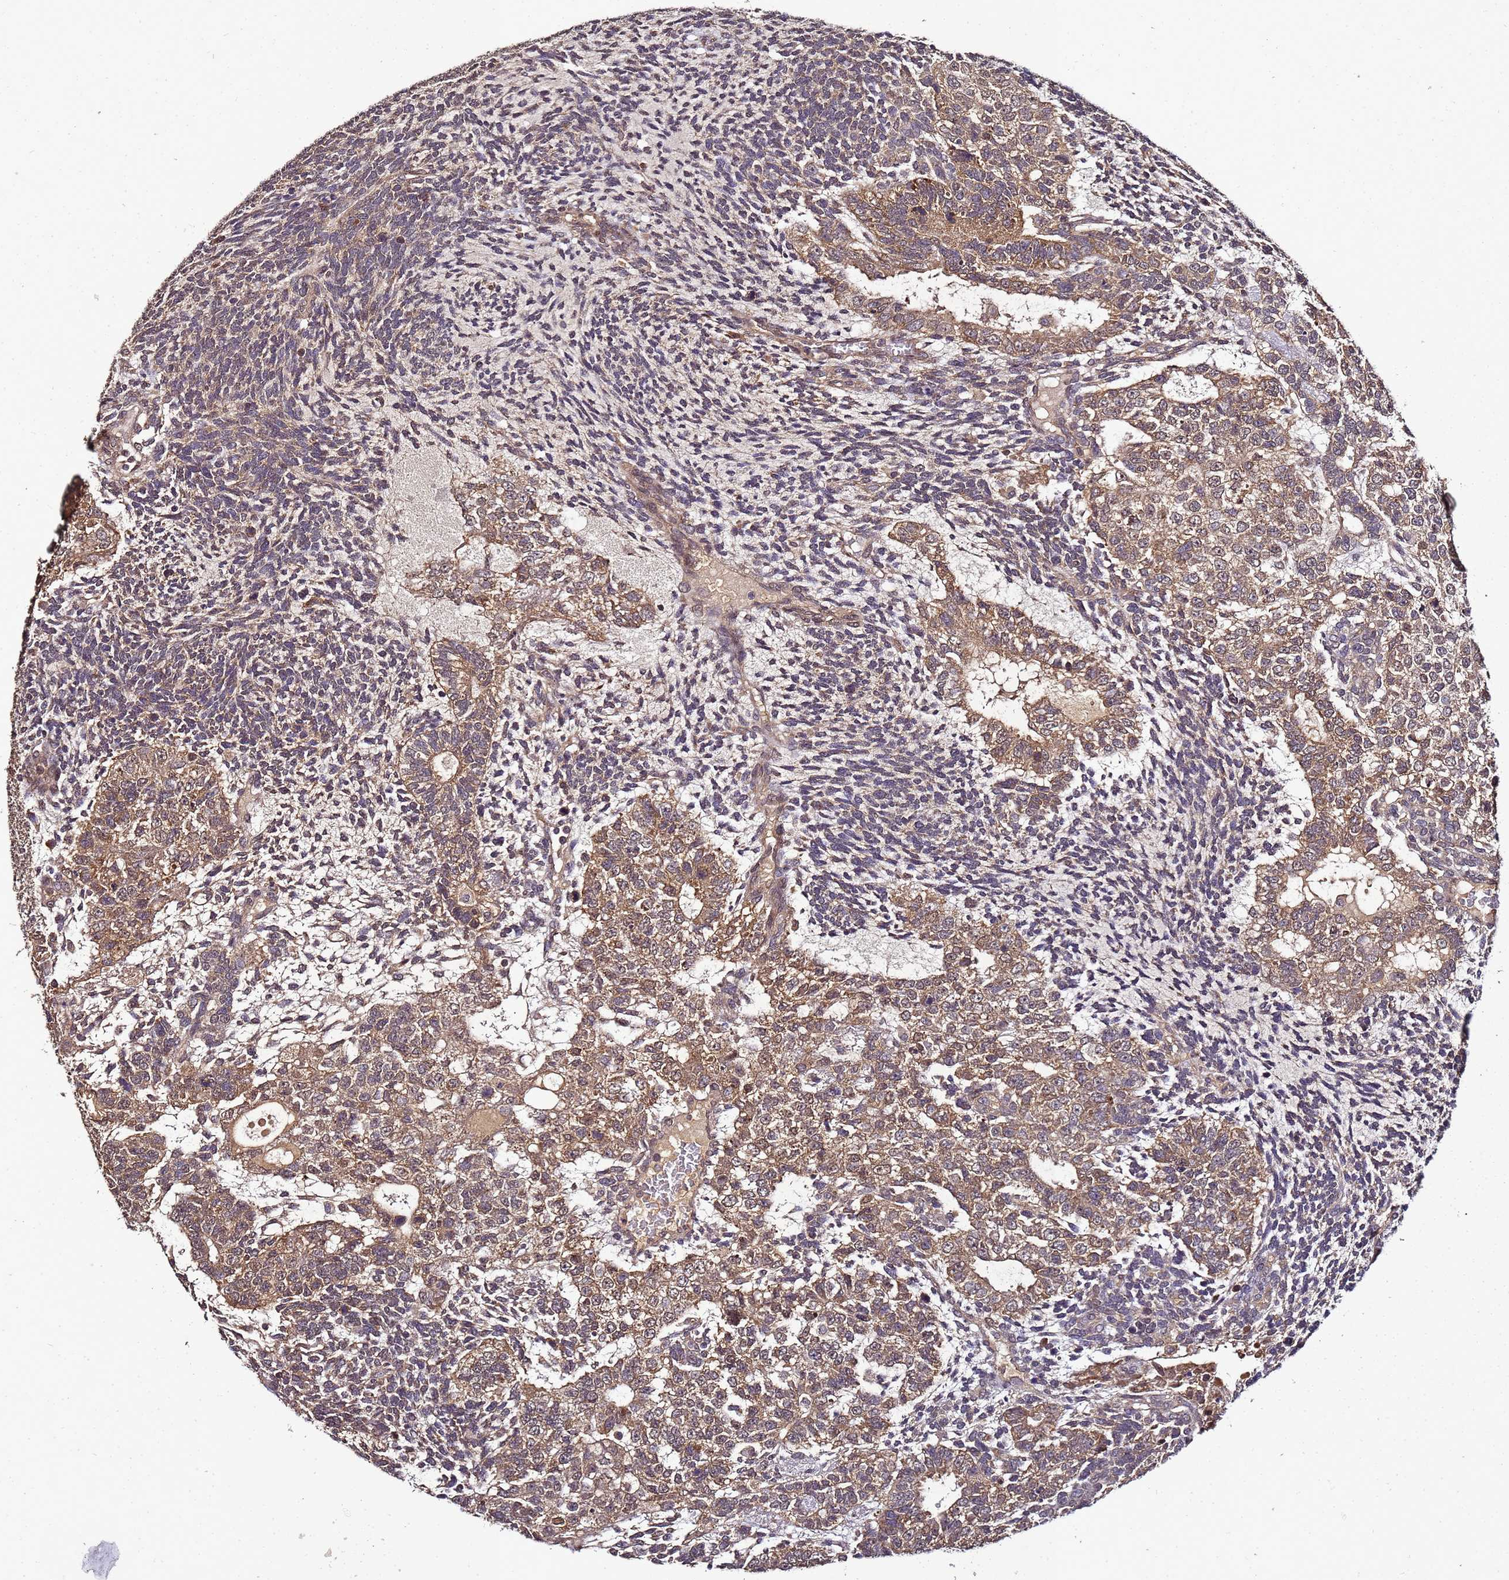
{"staining": {"intensity": "moderate", "quantity": ">75%", "location": "cytoplasmic/membranous"}, "tissue": "testis cancer", "cell_type": "Tumor cells", "image_type": "cancer", "snomed": [{"axis": "morphology", "description": "Carcinoma, Embryonal, NOS"}, {"axis": "topography", "description": "Testis"}], "caption": "This is a photomicrograph of immunohistochemistry staining of testis embryonal carcinoma, which shows moderate expression in the cytoplasmic/membranous of tumor cells.", "gene": "ANKRD17", "patient": {"sex": "male", "age": 23}}